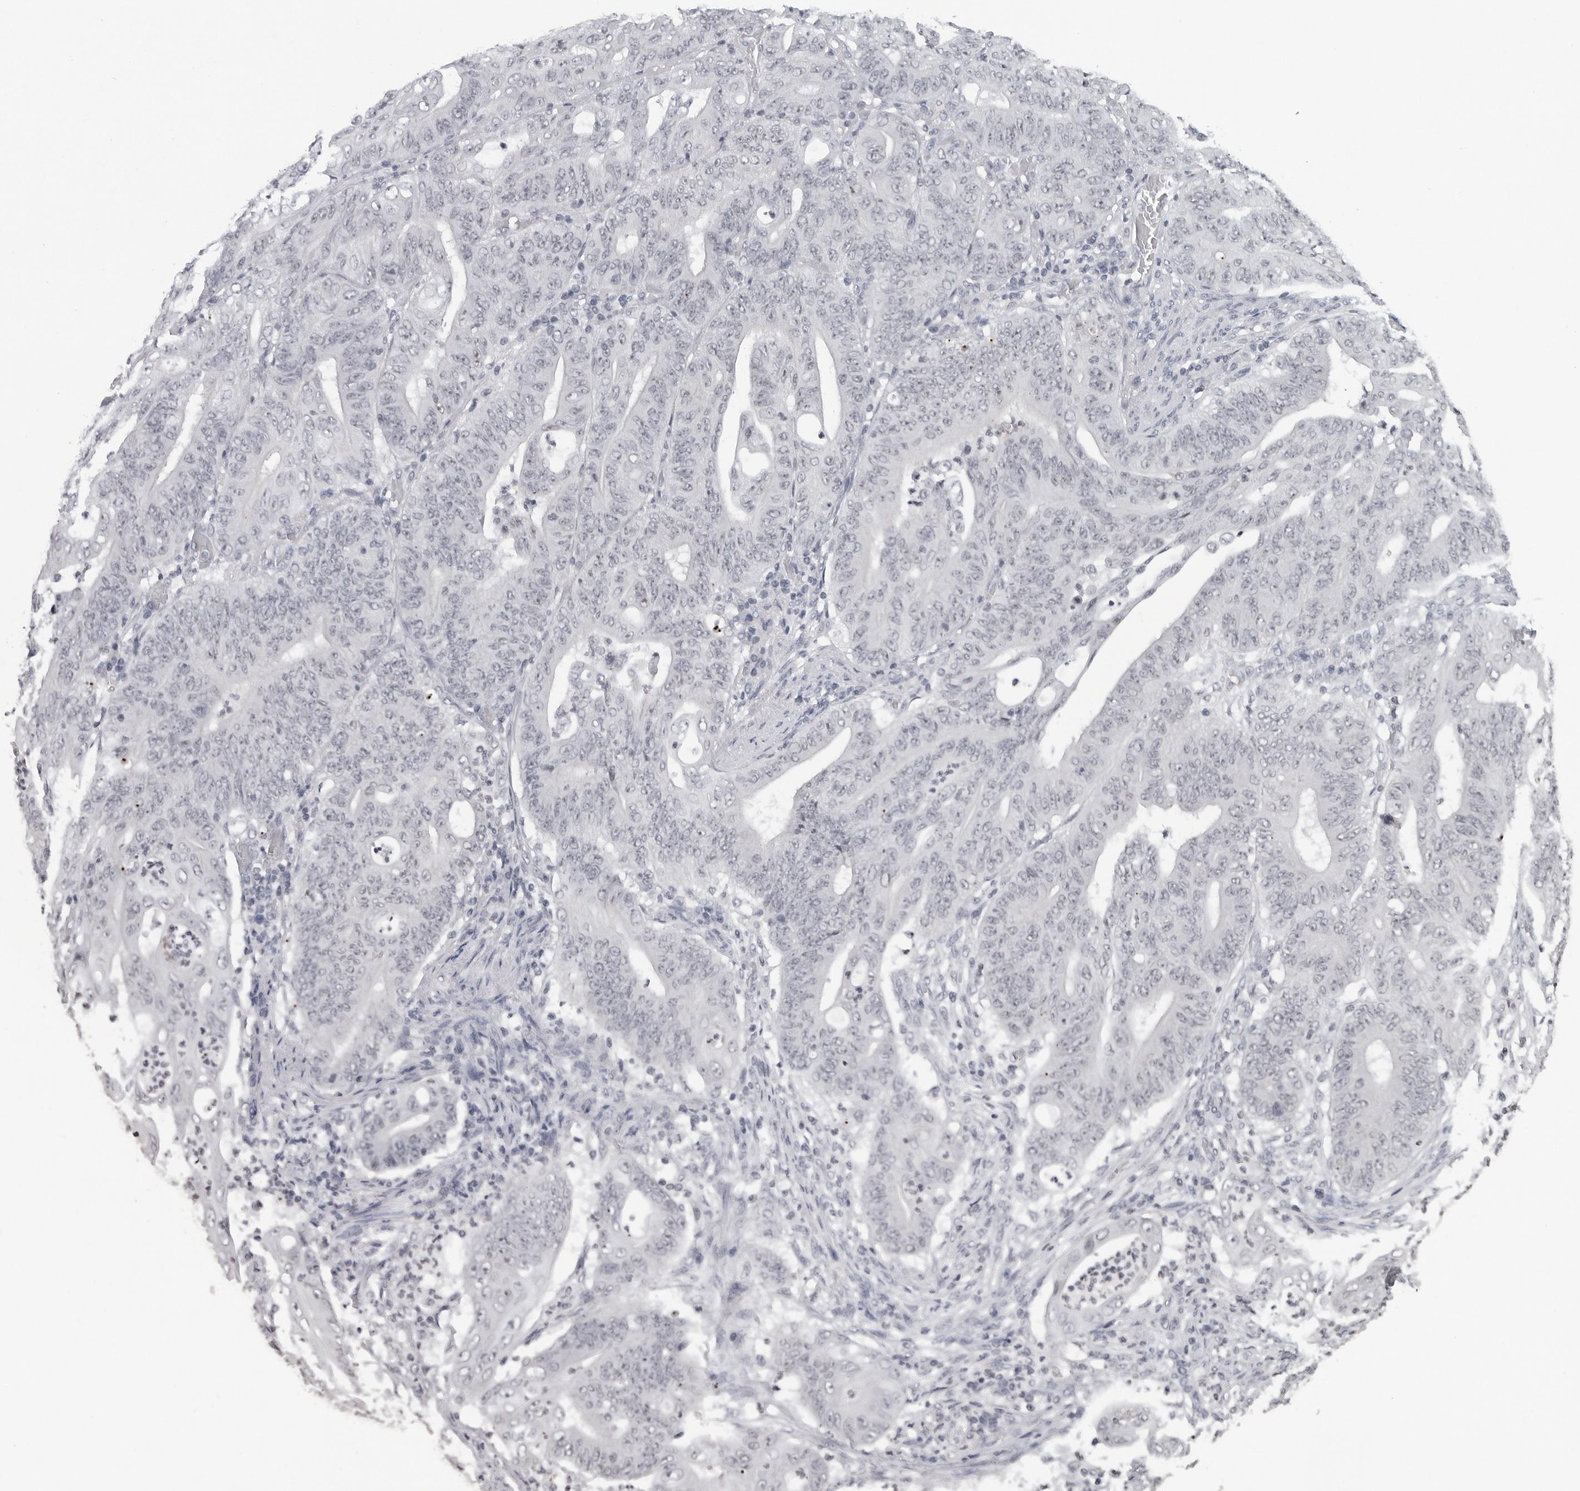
{"staining": {"intensity": "negative", "quantity": "none", "location": "none"}, "tissue": "stomach cancer", "cell_type": "Tumor cells", "image_type": "cancer", "snomed": [{"axis": "morphology", "description": "Adenocarcinoma, NOS"}, {"axis": "topography", "description": "Stomach"}], "caption": "Immunohistochemistry histopathology image of stomach cancer (adenocarcinoma) stained for a protein (brown), which displays no expression in tumor cells.", "gene": "DDX54", "patient": {"sex": "female", "age": 73}}